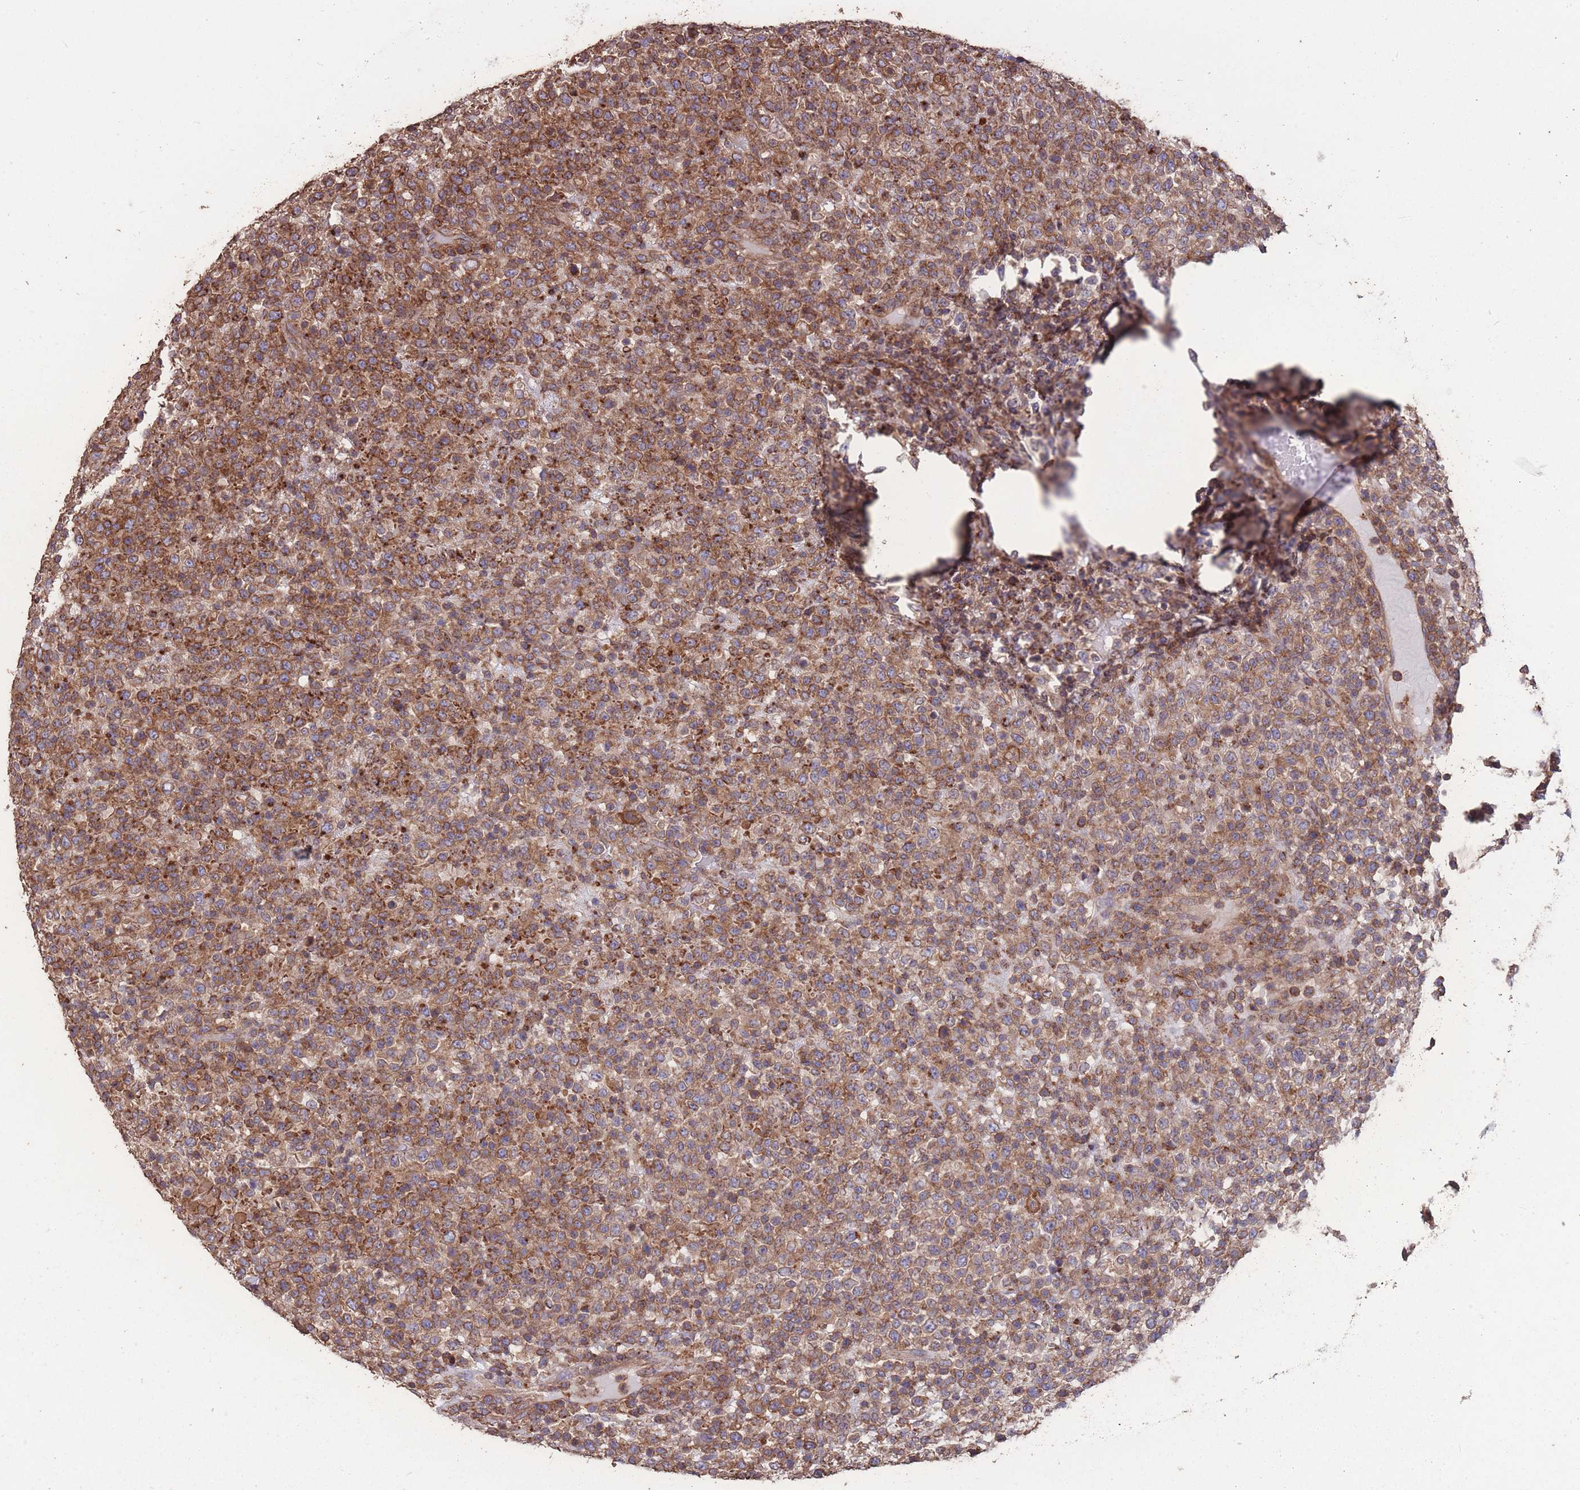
{"staining": {"intensity": "strong", "quantity": ">75%", "location": "cytoplasmic/membranous"}, "tissue": "lymphoma", "cell_type": "Tumor cells", "image_type": "cancer", "snomed": [{"axis": "morphology", "description": "Malignant lymphoma, non-Hodgkin's type, High grade"}, {"axis": "topography", "description": "Colon"}], "caption": "DAB immunohistochemical staining of high-grade malignant lymphoma, non-Hodgkin's type shows strong cytoplasmic/membranous protein positivity in approximately >75% of tumor cells.", "gene": "NUDT21", "patient": {"sex": "female", "age": 53}}